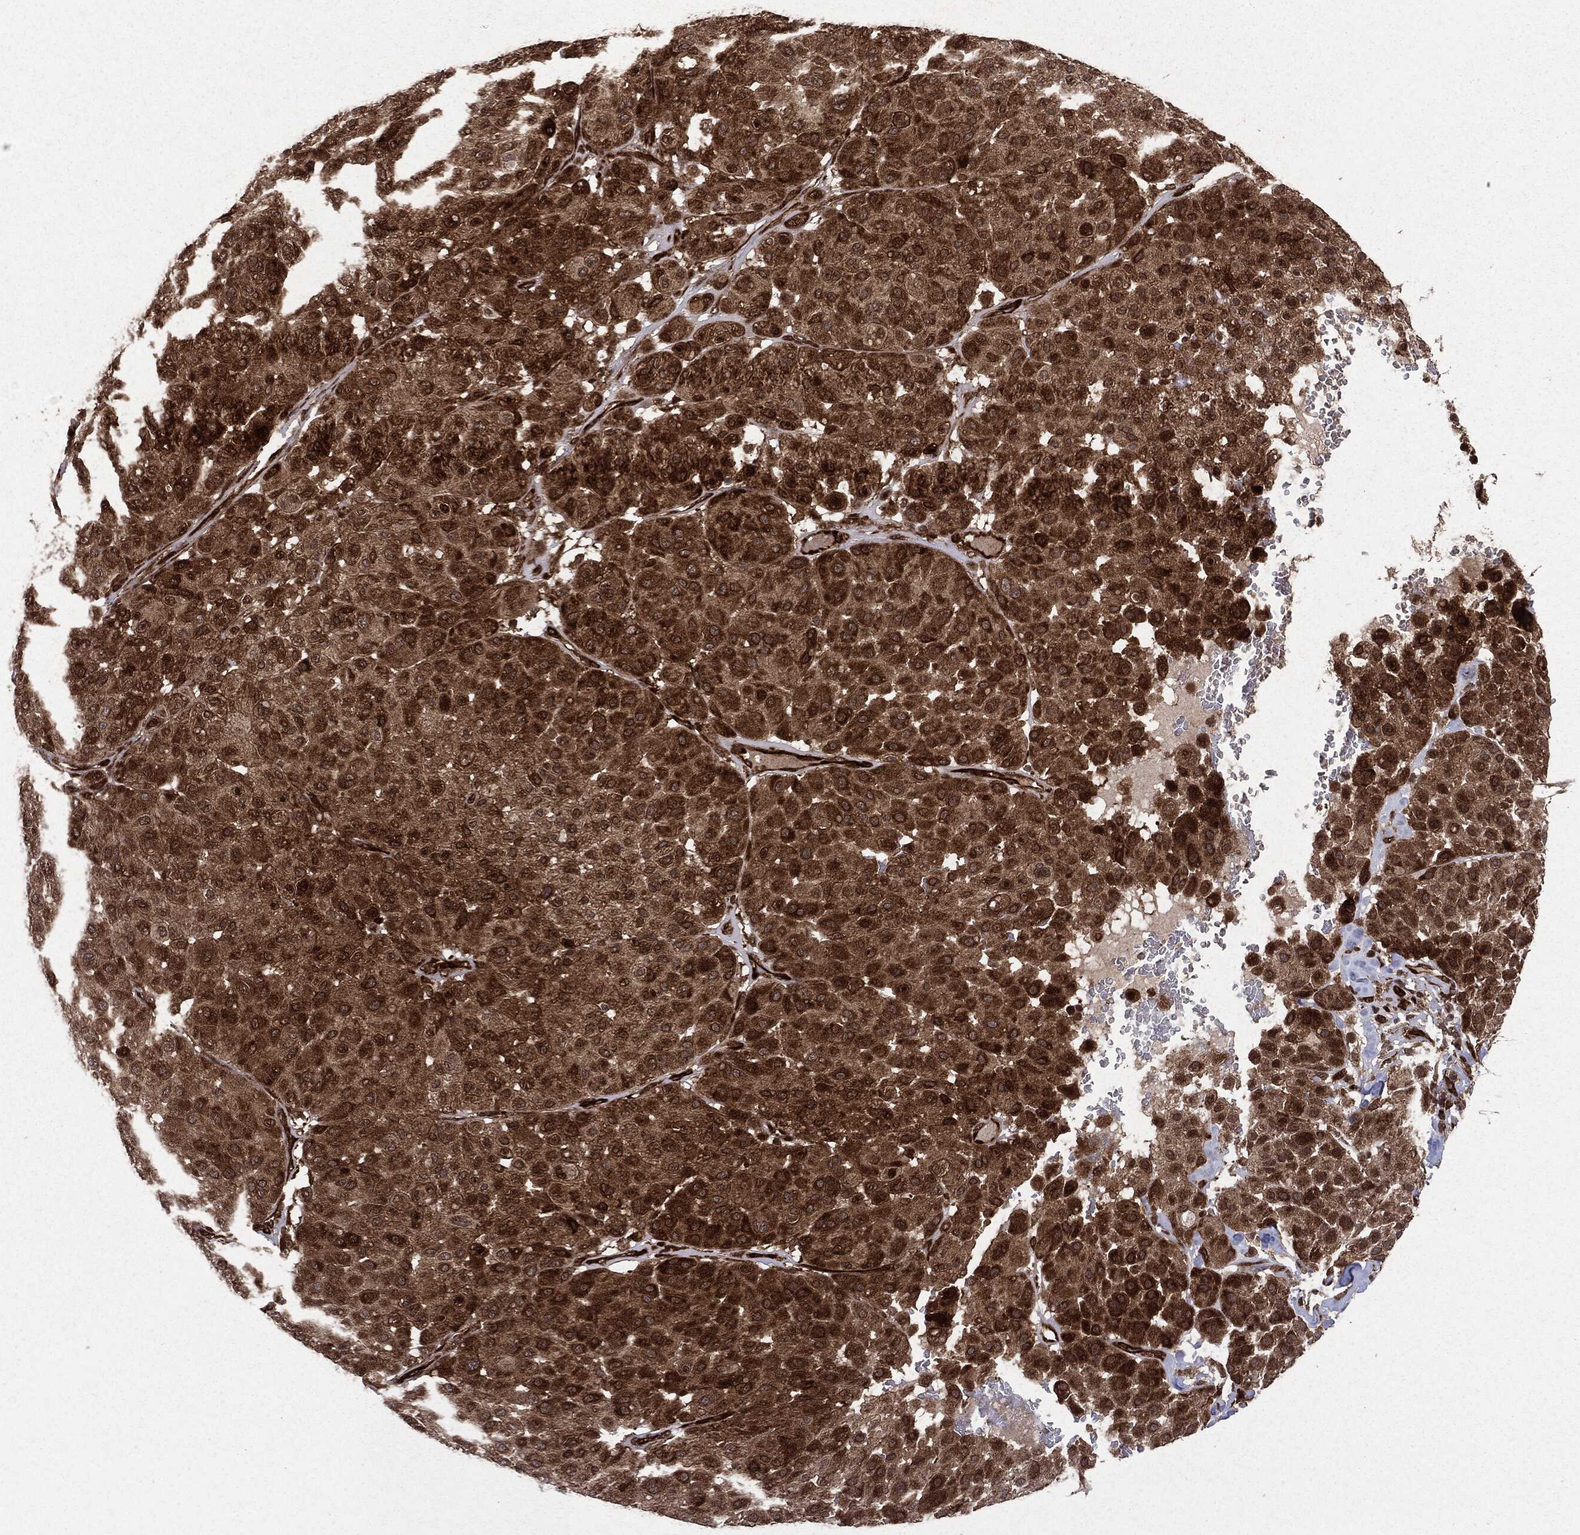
{"staining": {"intensity": "strong", "quantity": ">75%", "location": "cytoplasmic/membranous"}, "tissue": "melanoma", "cell_type": "Tumor cells", "image_type": "cancer", "snomed": [{"axis": "morphology", "description": "Malignant melanoma, Metastatic site"}, {"axis": "topography", "description": "Smooth muscle"}], "caption": "This is an image of immunohistochemistry (IHC) staining of melanoma, which shows strong expression in the cytoplasmic/membranous of tumor cells.", "gene": "OTUB1", "patient": {"sex": "male", "age": 41}}